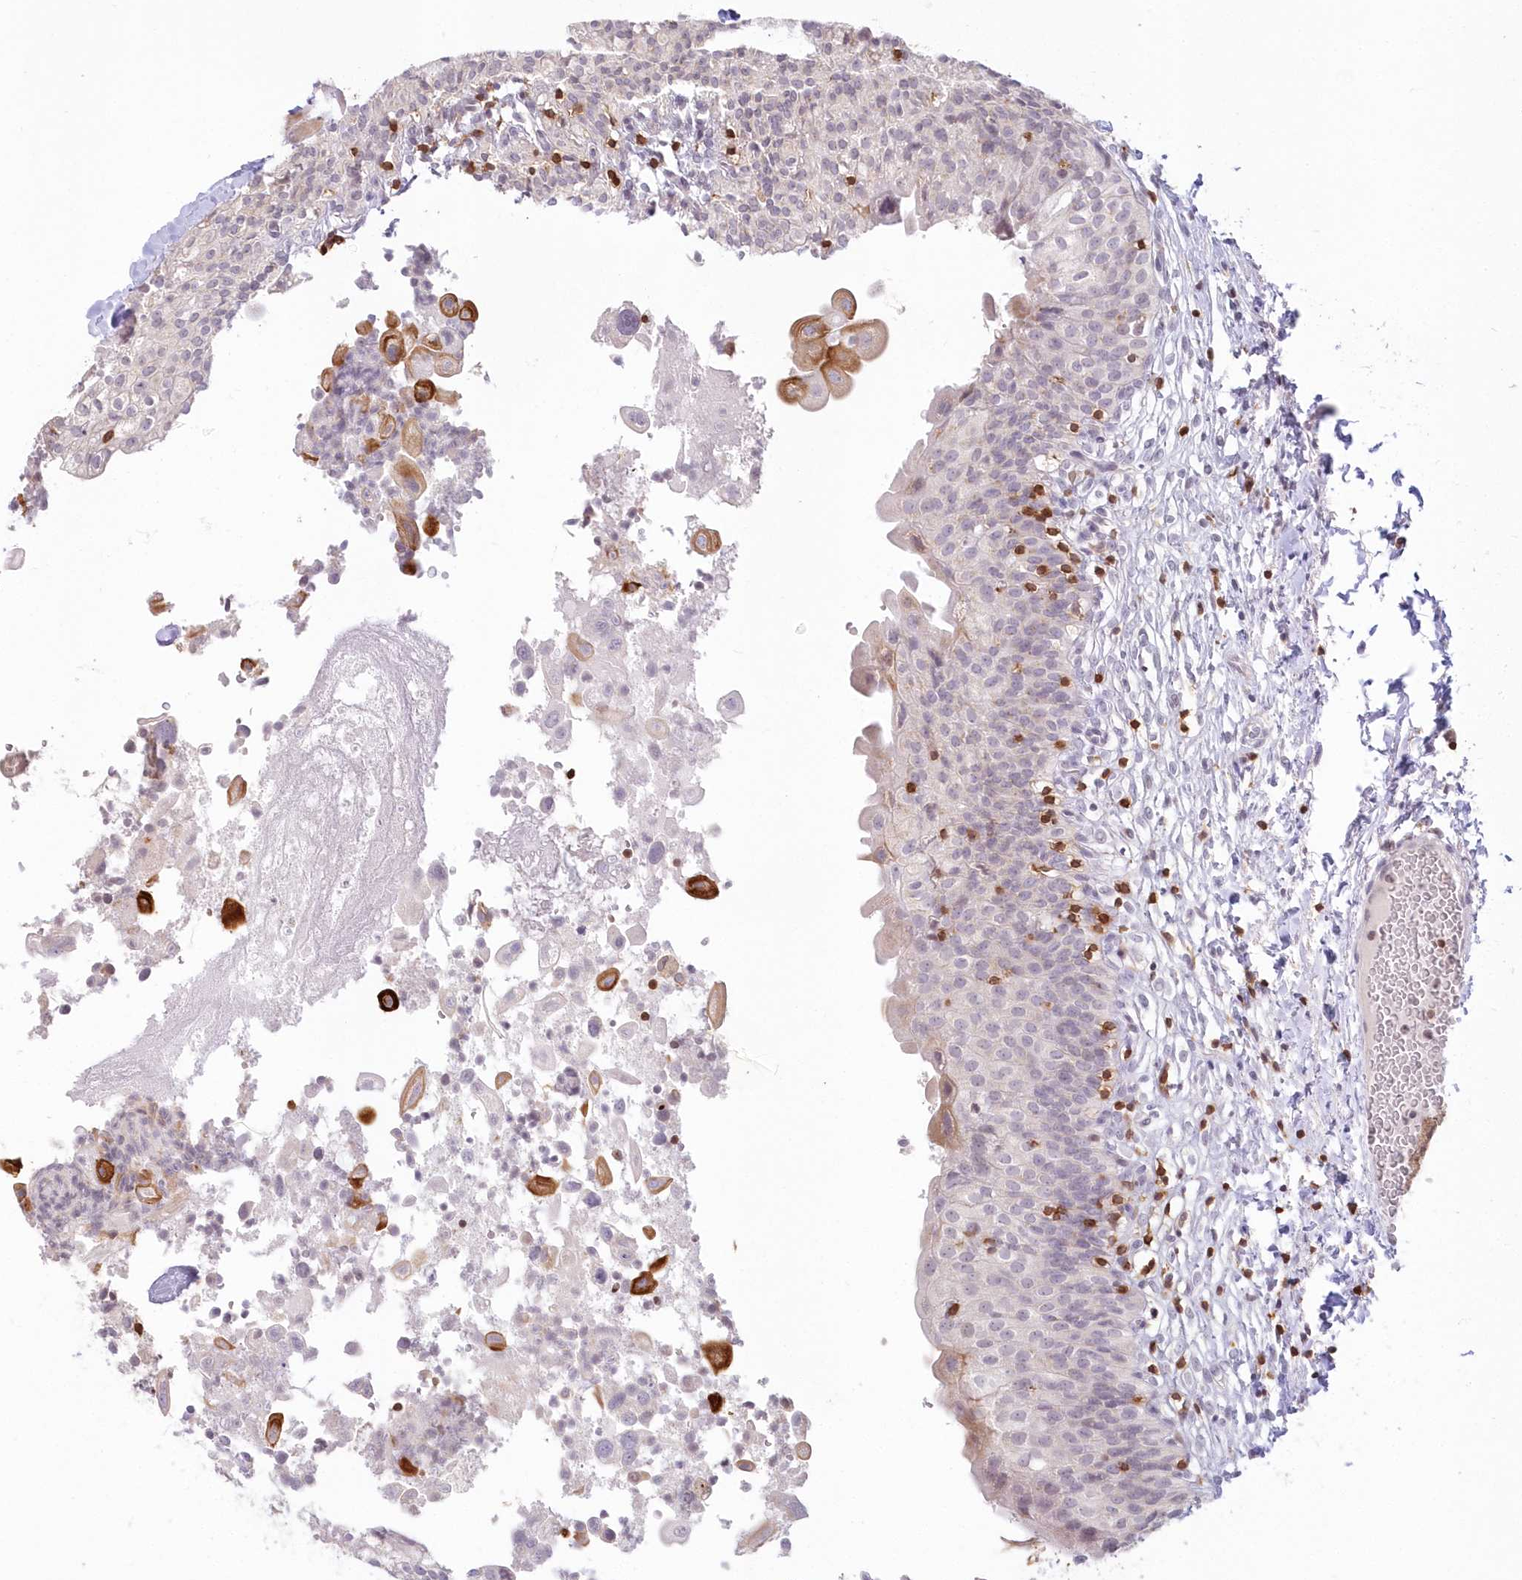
{"staining": {"intensity": "negative", "quantity": "none", "location": "none"}, "tissue": "urinary bladder", "cell_type": "Urothelial cells", "image_type": "normal", "snomed": [{"axis": "morphology", "description": "Normal tissue, NOS"}, {"axis": "topography", "description": "Urinary bladder"}], "caption": "Immunohistochemical staining of benign human urinary bladder shows no significant staining in urothelial cells.", "gene": "MTMR3", "patient": {"sex": "male", "age": 55}}